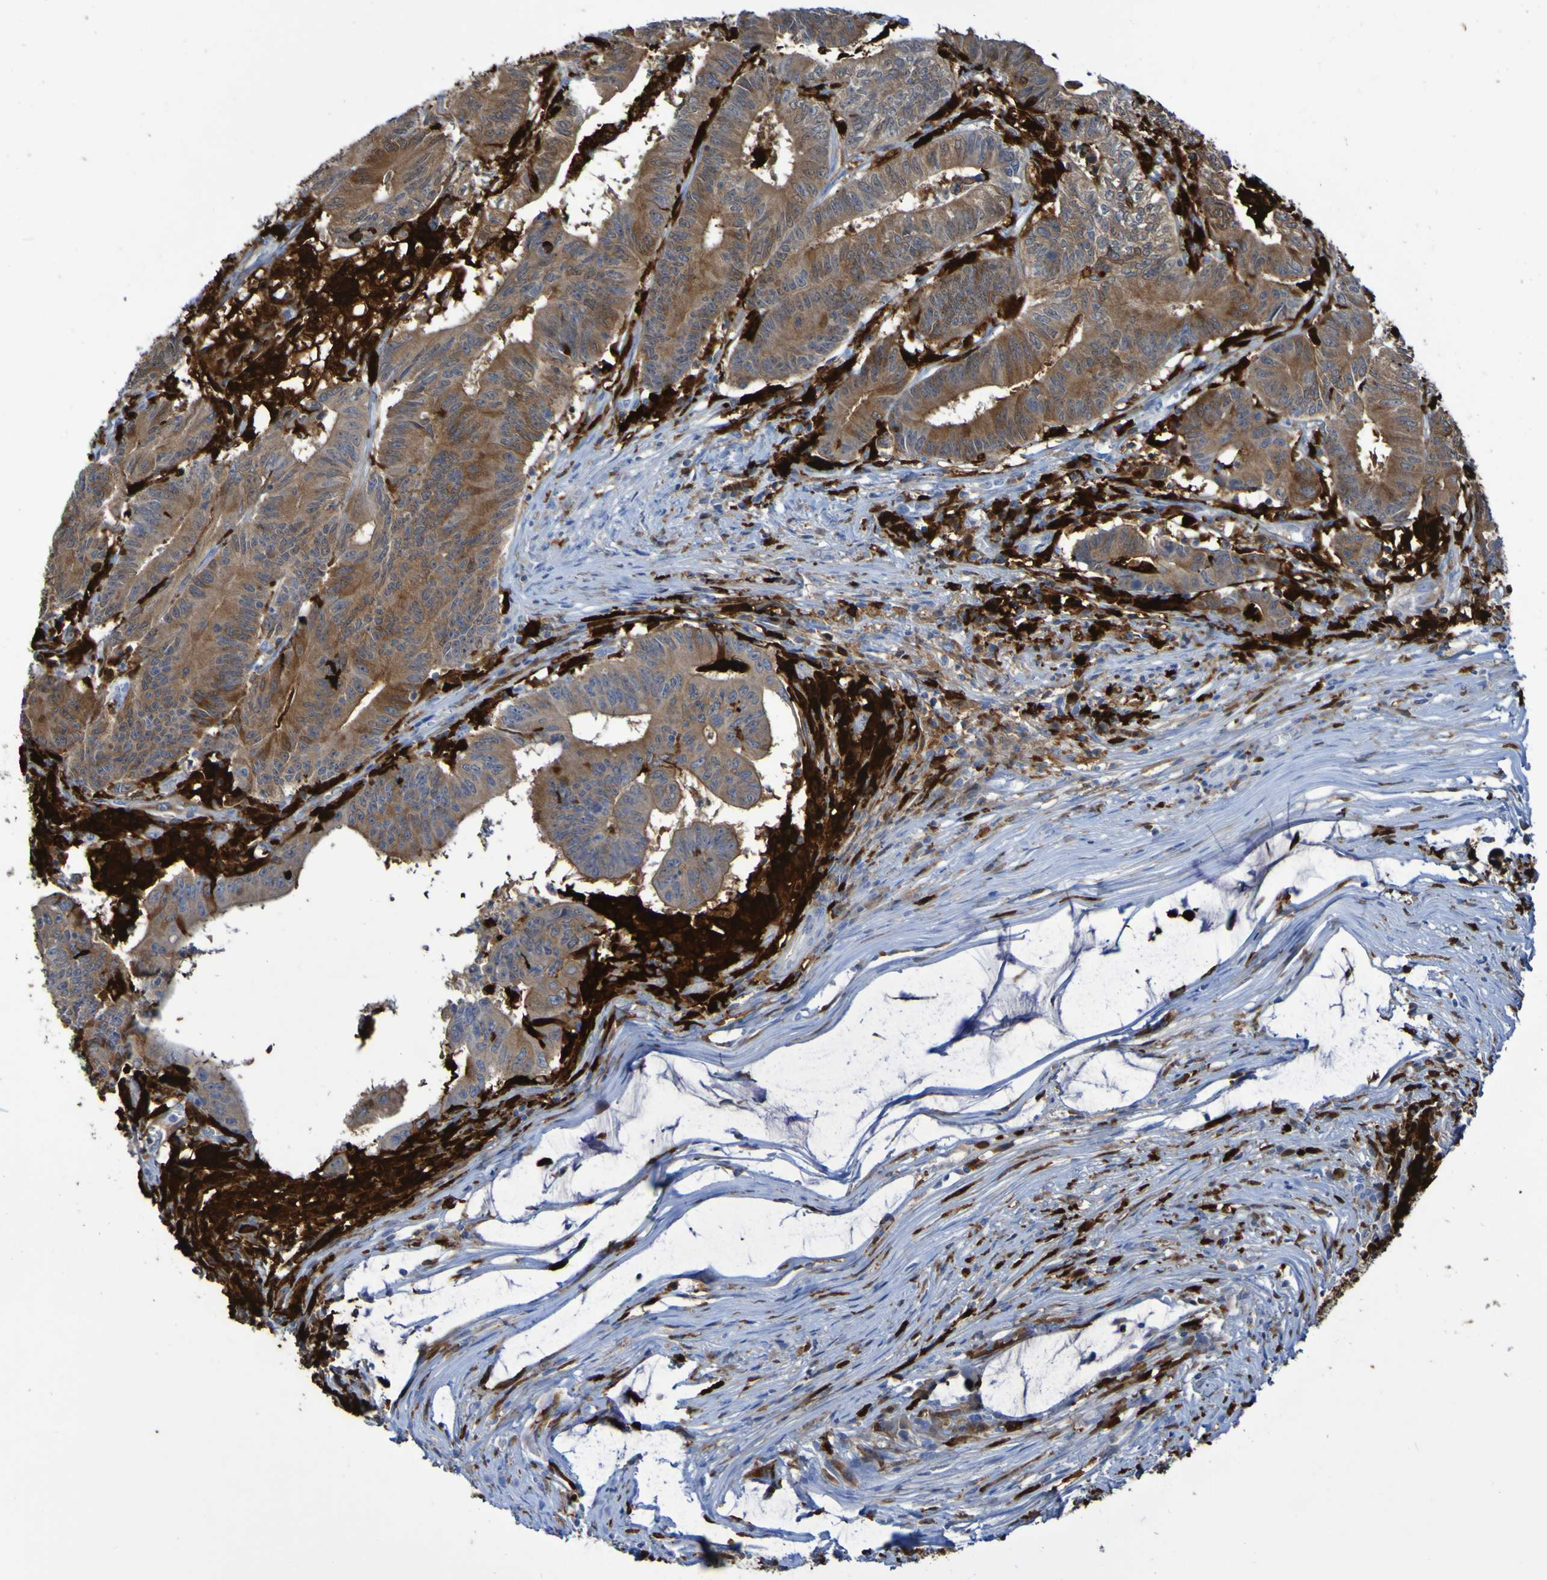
{"staining": {"intensity": "moderate", "quantity": ">75%", "location": "cytoplasmic/membranous"}, "tissue": "colorectal cancer", "cell_type": "Tumor cells", "image_type": "cancer", "snomed": [{"axis": "morphology", "description": "Adenocarcinoma, NOS"}, {"axis": "topography", "description": "Colon"}], "caption": "A micrograph of colorectal adenocarcinoma stained for a protein shows moderate cytoplasmic/membranous brown staining in tumor cells. The staining was performed using DAB, with brown indicating positive protein expression. Nuclei are stained blue with hematoxylin.", "gene": "MPPE1", "patient": {"sex": "male", "age": 45}}